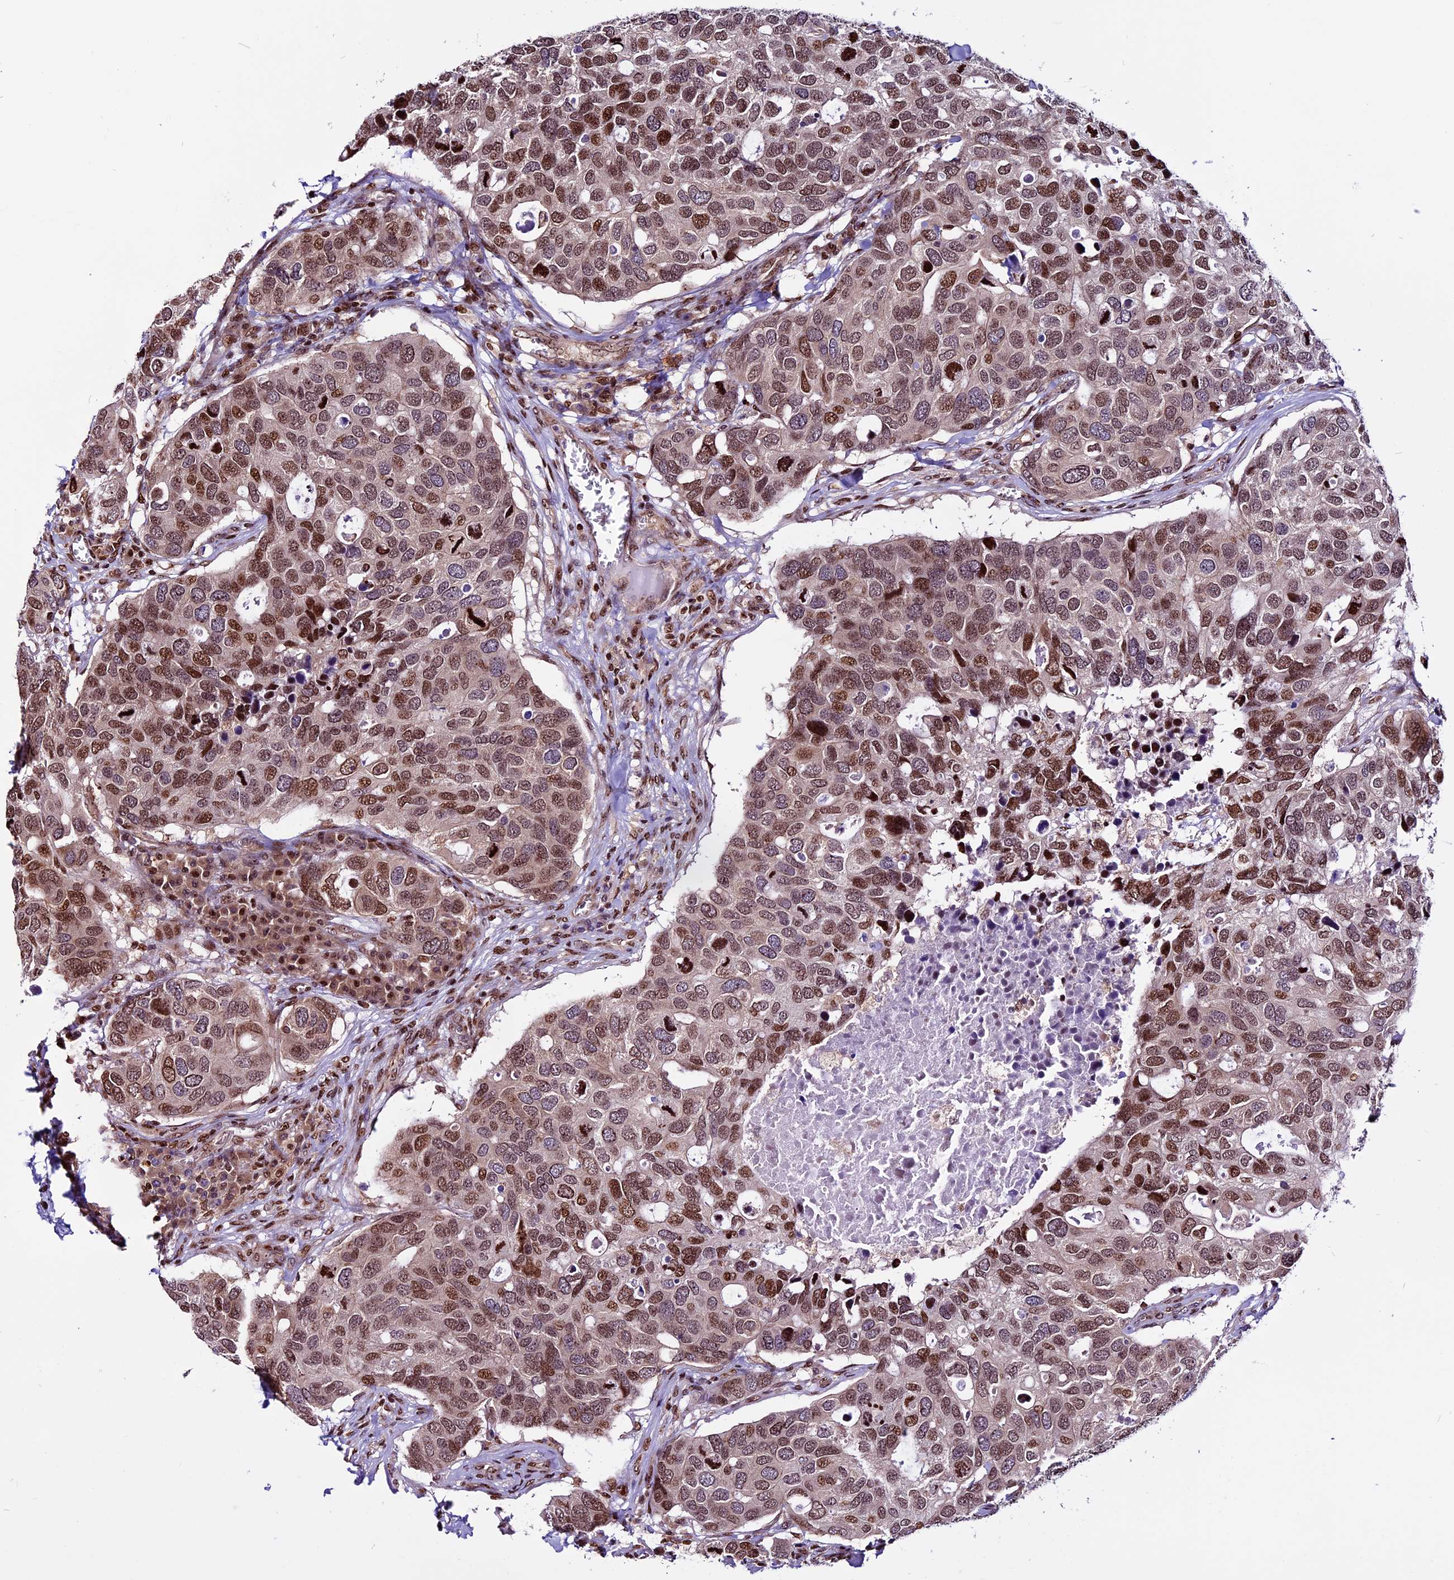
{"staining": {"intensity": "moderate", "quantity": ">75%", "location": "nuclear"}, "tissue": "breast cancer", "cell_type": "Tumor cells", "image_type": "cancer", "snomed": [{"axis": "morphology", "description": "Duct carcinoma"}, {"axis": "topography", "description": "Breast"}], "caption": "IHC staining of breast cancer, which shows medium levels of moderate nuclear expression in about >75% of tumor cells indicating moderate nuclear protein staining. The staining was performed using DAB (3,3'-diaminobenzidine) (brown) for protein detection and nuclei were counterstained in hematoxylin (blue).", "gene": "RINL", "patient": {"sex": "female", "age": 83}}